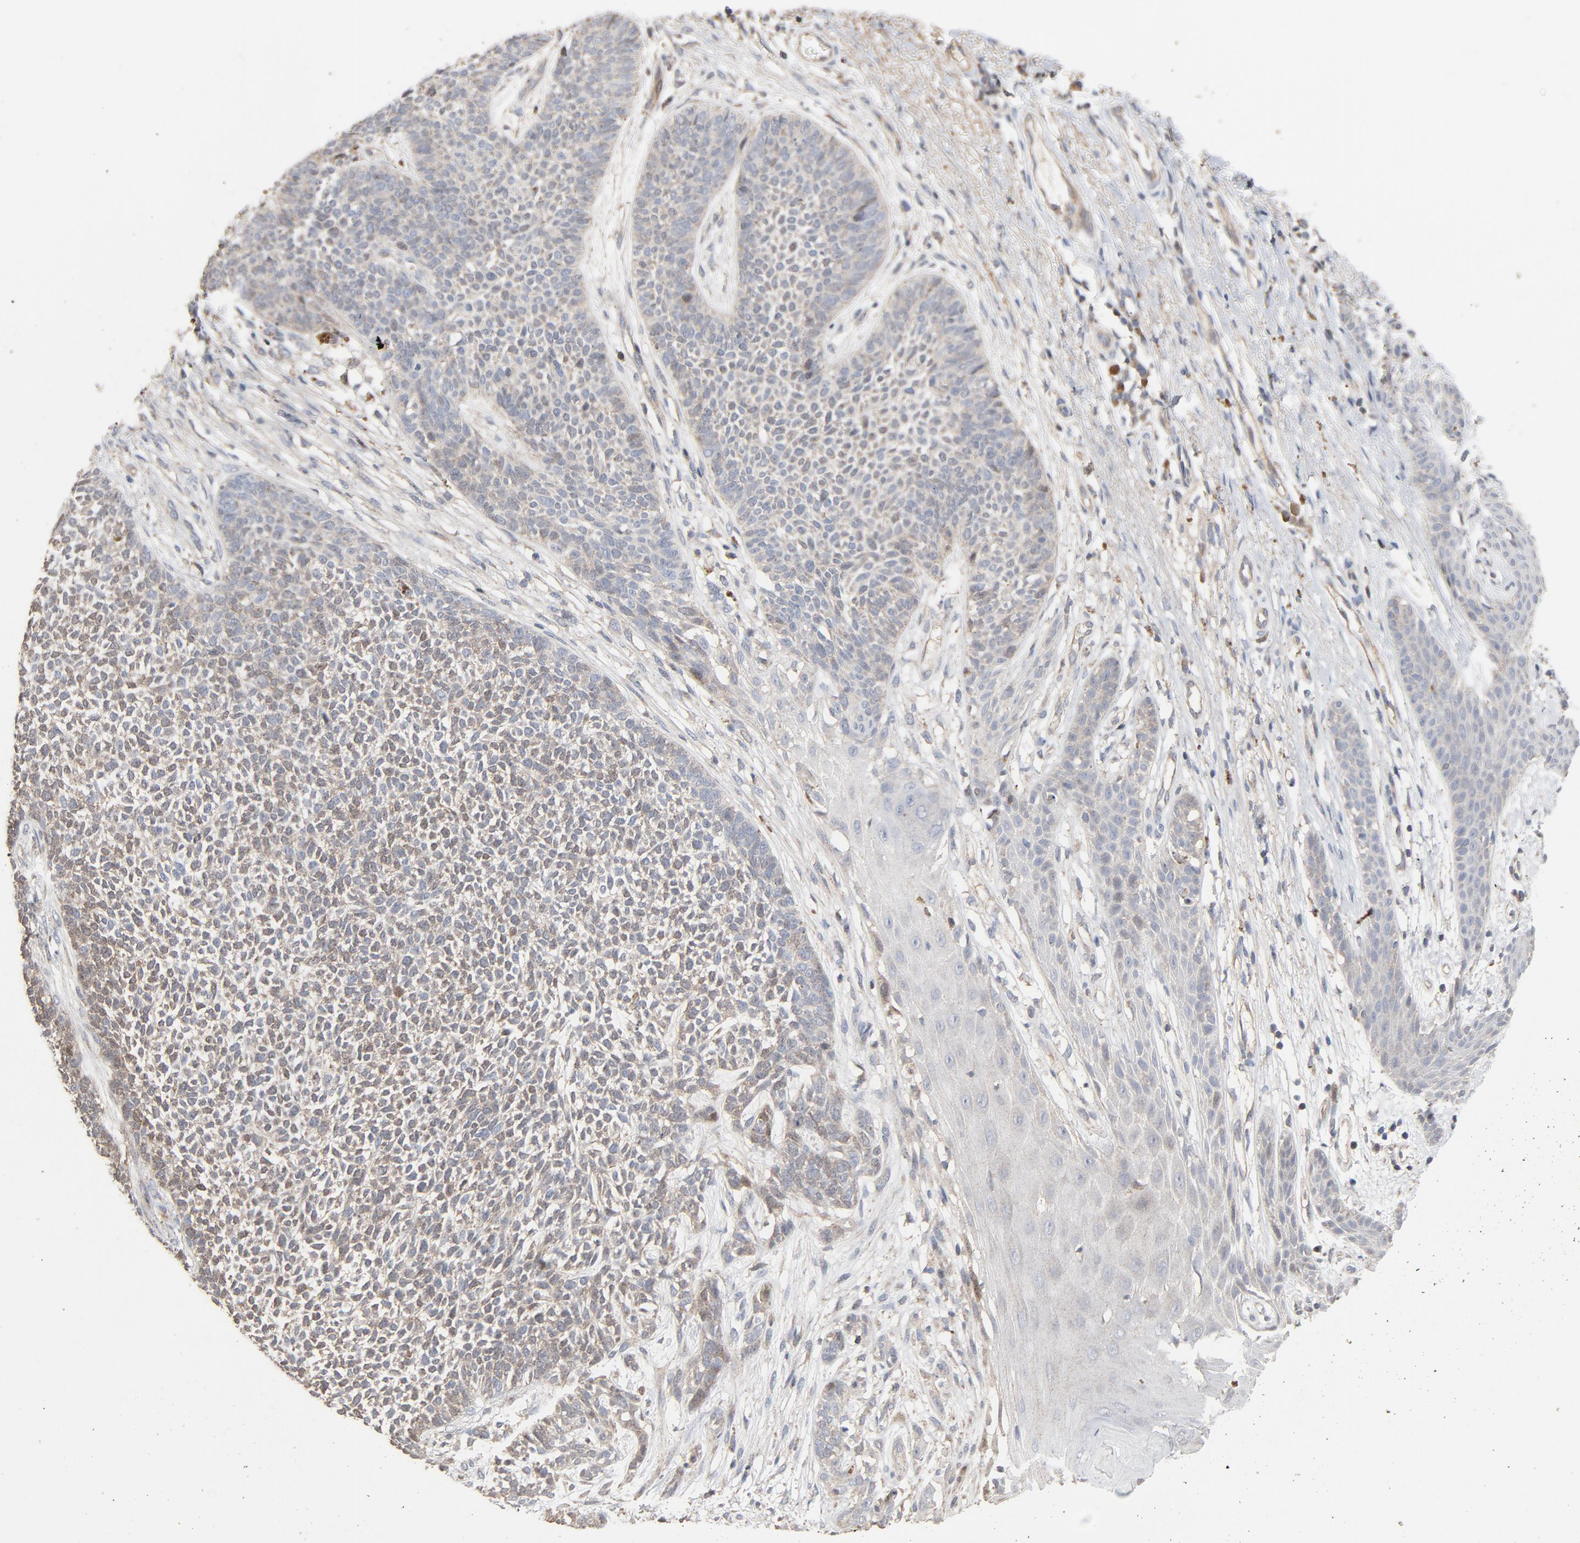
{"staining": {"intensity": "weak", "quantity": "25%-75%", "location": "cytoplasmic/membranous,nuclear"}, "tissue": "skin cancer", "cell_type": "Tumor cells", "image_type": "cancer", "snomed": [{"axis": "morphology", "description": "Basal cell carcinoma"}, {"axis": "topography", "description": "Skin"}], "caption": "Protein staining shows weak cytoplasmic/membranous and nuclear positivity in about 25%-75% of tumor cells in basal cell carcinoma (skin).", "gene": "CDK6", "patient": {"sex": "female", "age": 84}}